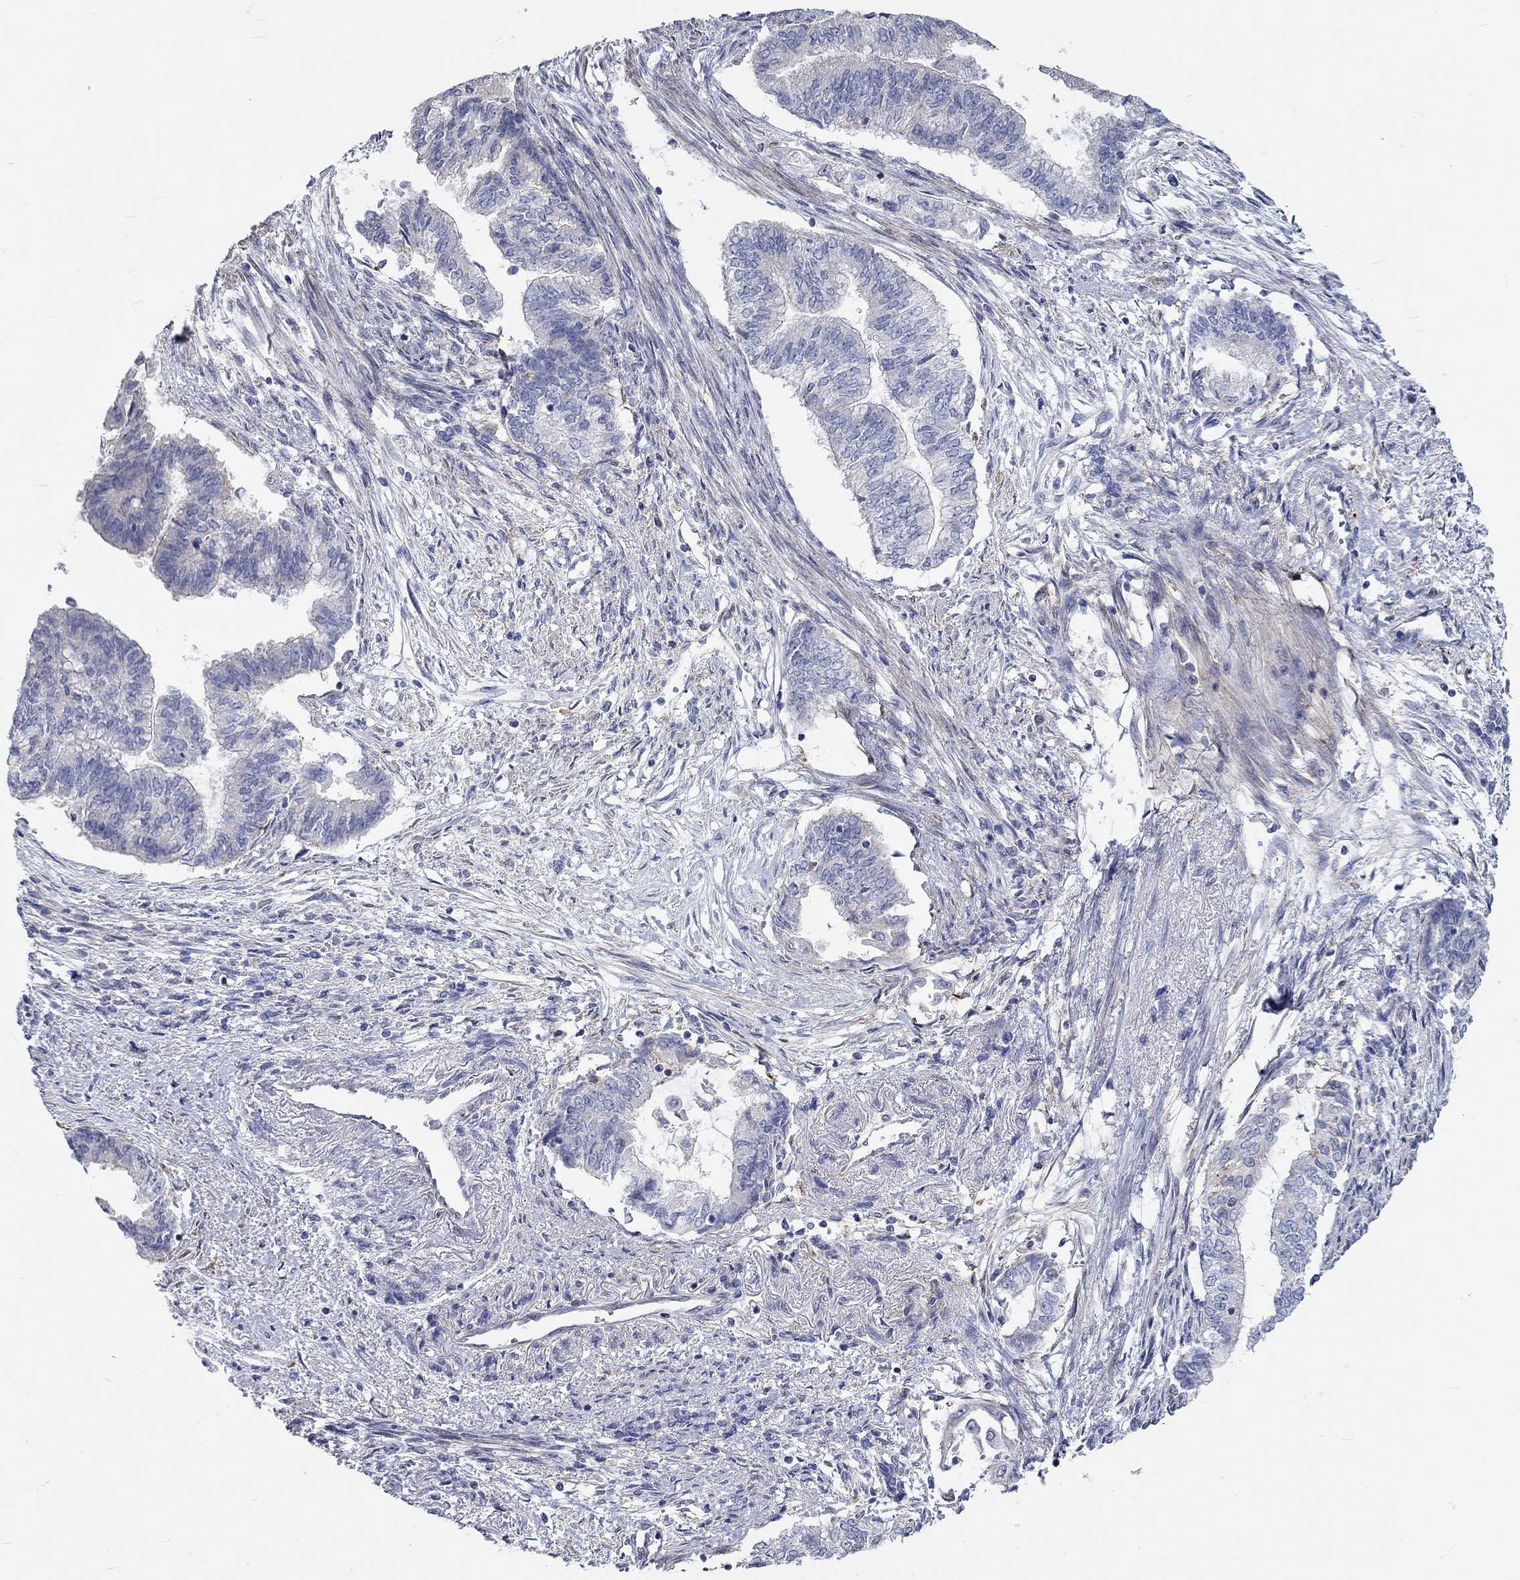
{"staining": {"intensity": "negative", "quantity": "none", "location": "none"}, "tissue": "endometrial cancer", "cell_type": "Tumor cells", "image_type": "cancer", "snomed": [{"axis": "morphology", "description": "Adenocarcinoma, NOS"}, {"axis": "topography", "description": "Endometrium"}], "caption": "The image shows no significant positivity in tumor cells of endometrial cancer.", "gene": "PCDHGA10", "patient": {"sex": "female", "age": 65}}